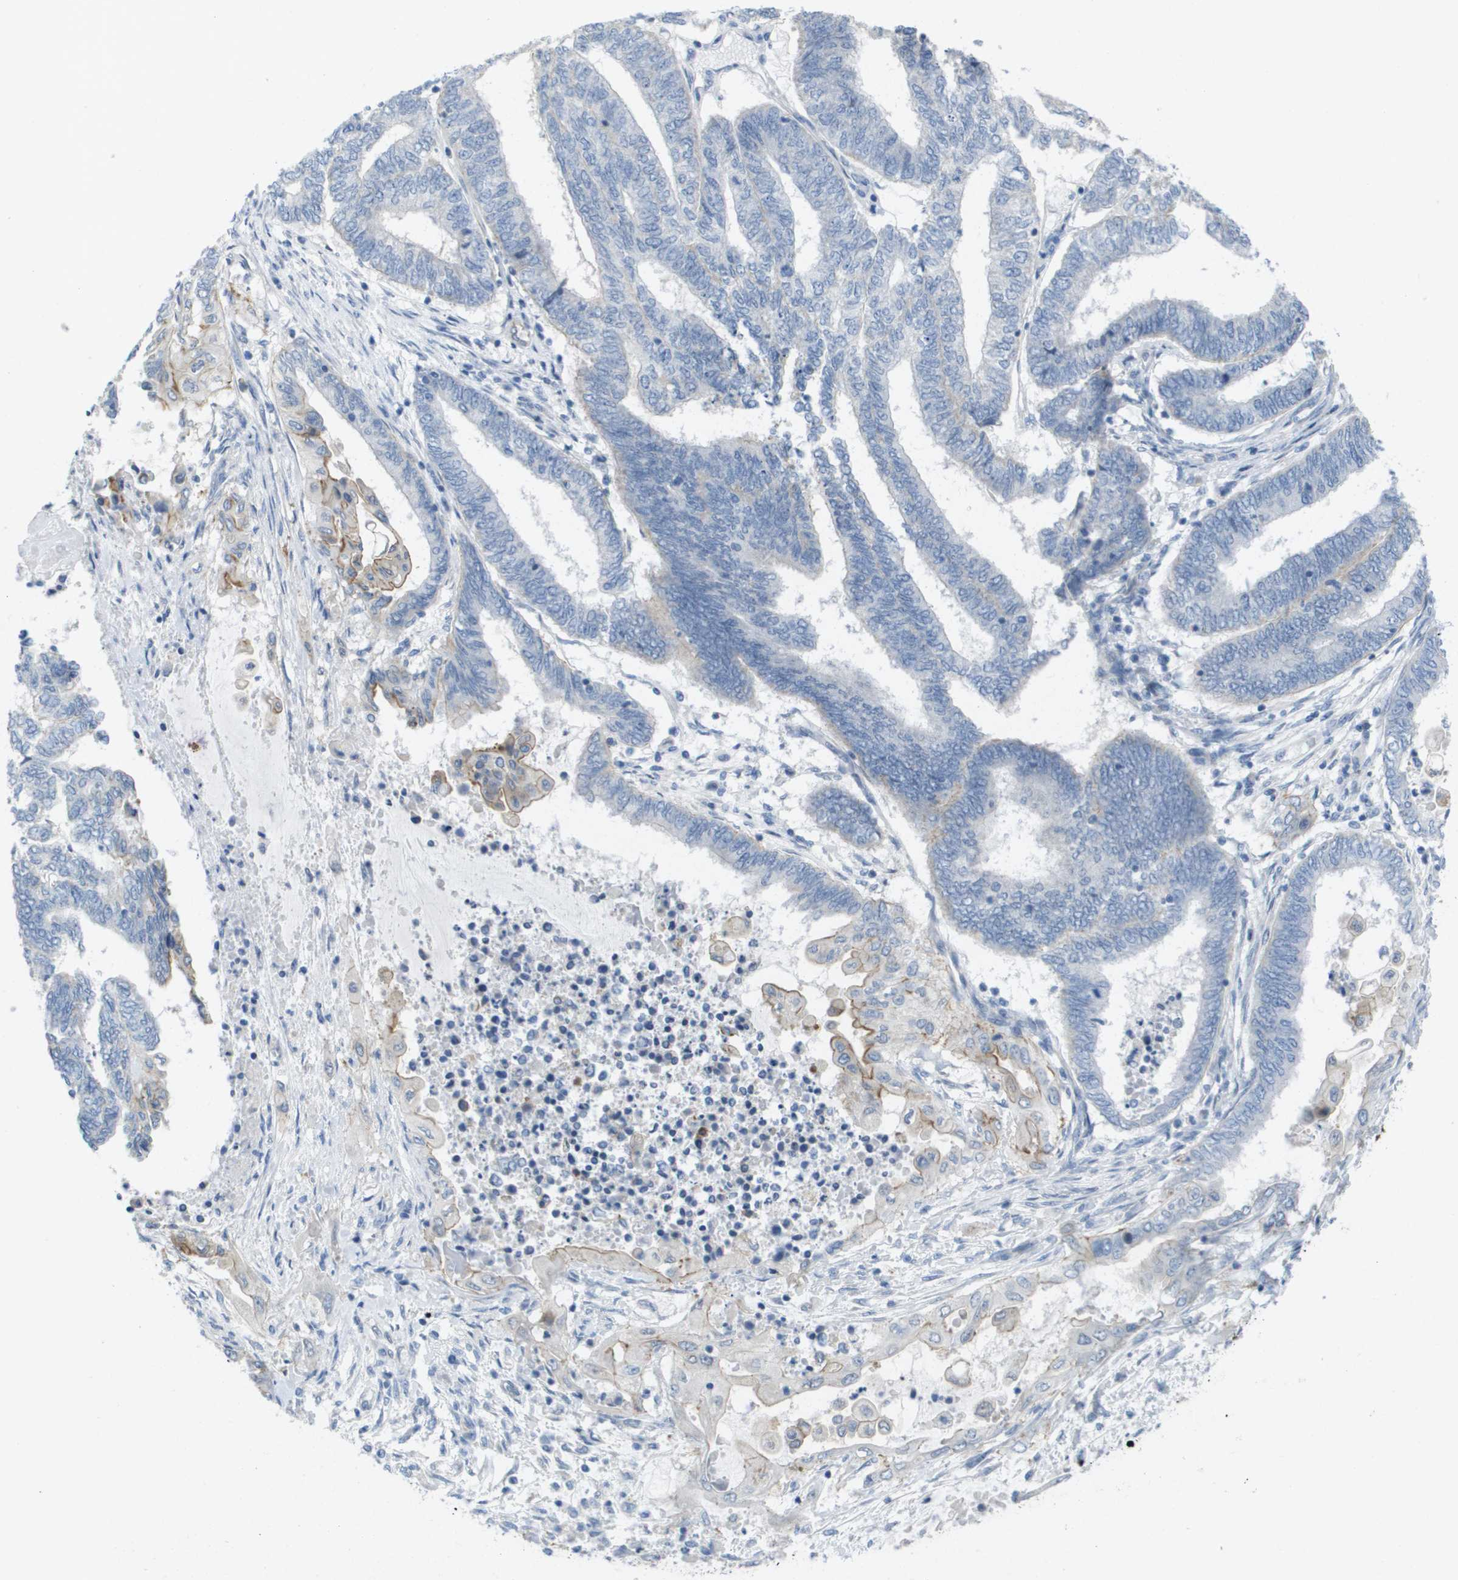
{"staining": {"intensity": "negative", "quantity": "none", "location": "none"}, "tissue": "endometrial cancer", "cell_type": "Tumor cells", "image_type": "cancer", "snomed": [{"axis": "morphology", "description": "Adenocarcinoma, NOS"}, {"axis": "topography", "description": "Uterus"}, {"axis": "topography", "description": "Endometrium"}], "caption": "DAB (3,3'-diaminobenzidine) immunohistochemical staining of endometrial cancer (adenocarcinoma) reveals no significant expression in tumor cells.", "gene": "TMEM223", "patient": {"sex": "female", "age": 70}}